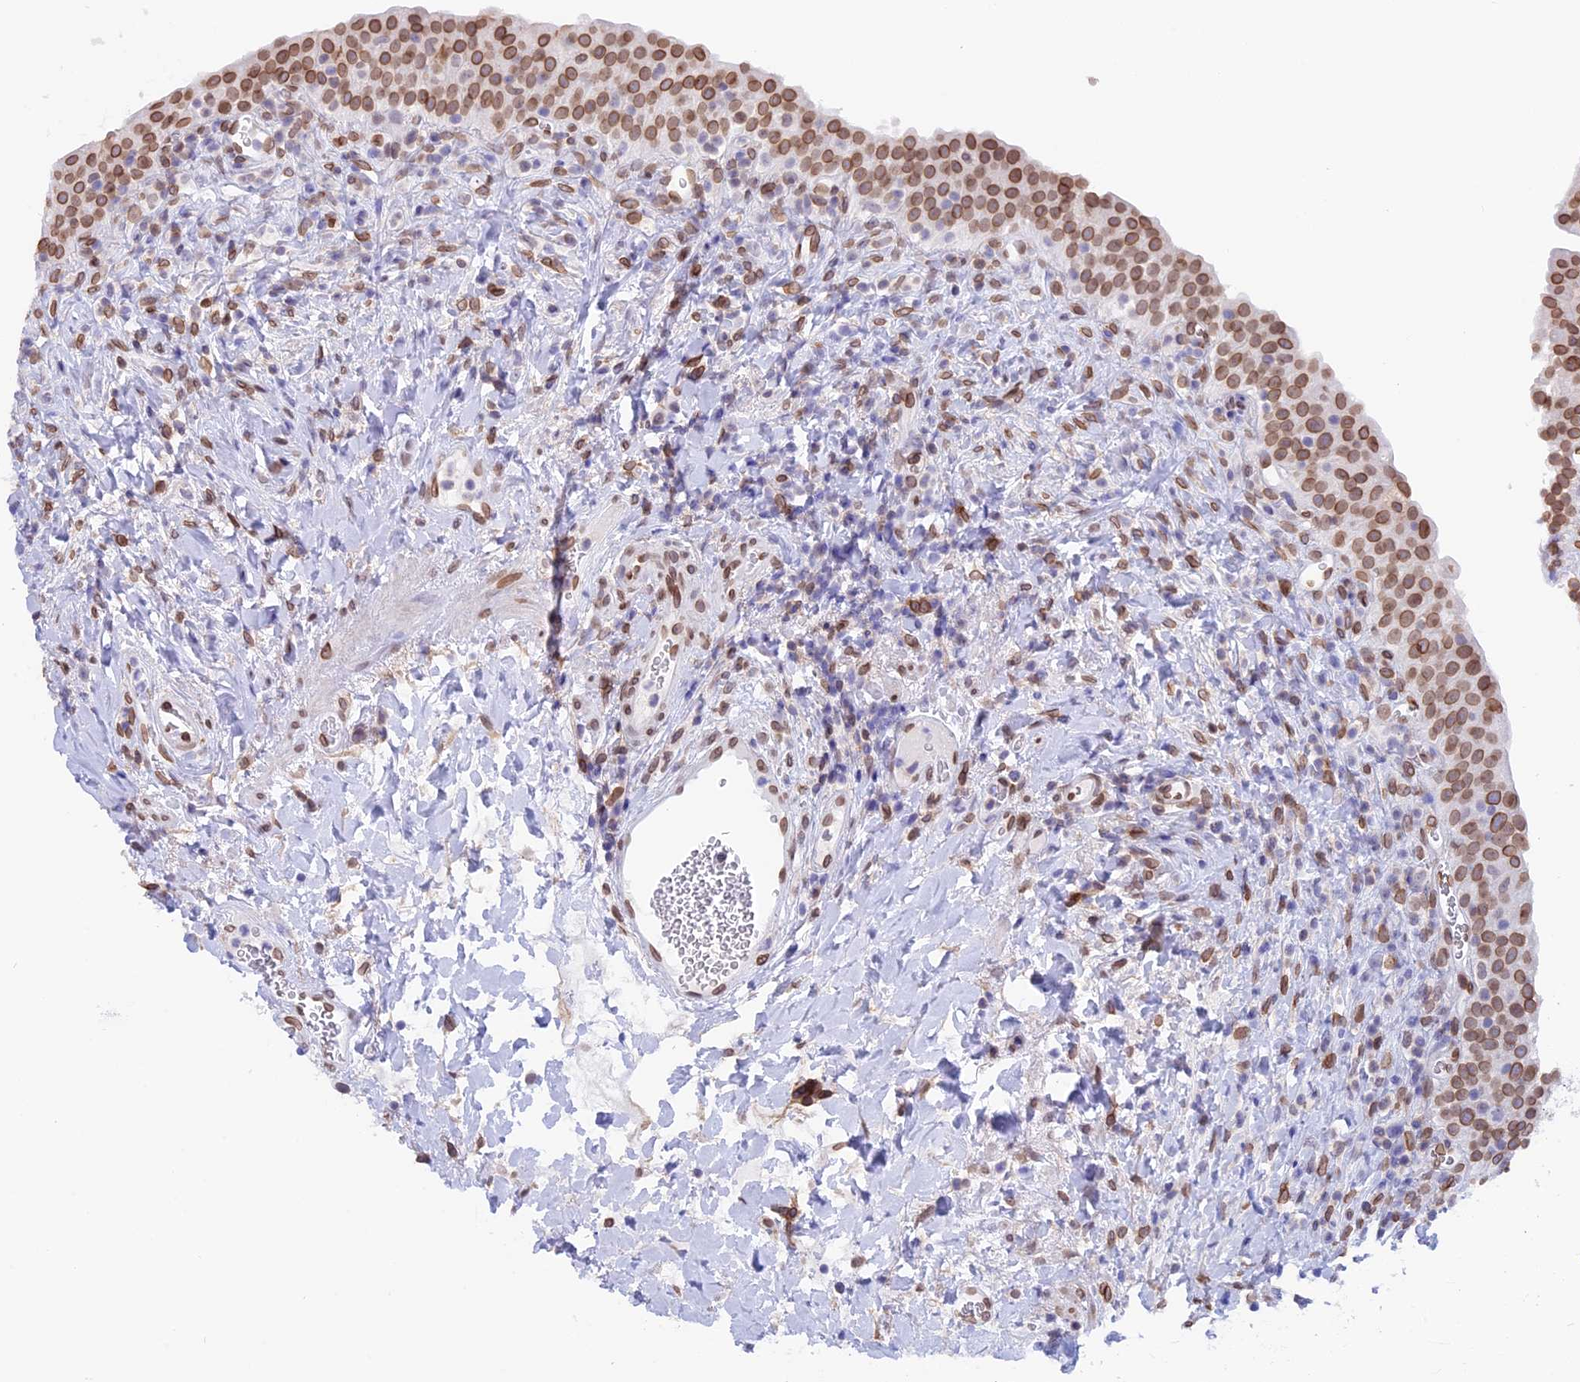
{"staining": {"intensity": "moderate", "quantity": ">75%", "location": "cytoplasmic/membranous,nuclear"}, "tissue": "urinary bladder", "cell_type": "Urothelial cells", "image_type": "normal", "snomed": [{"axis": "morphology", "description": "Normal tissue, NOS"}, {"axis": "morphology", "description": "Inflammation, NOS"}, {"axis": "topography", "description": "Urinary bladder"}], "caption": "IHC image of normal urinary bladder: urinary bladder stained using immunohistochemistry (IHC) reveals medium levels of moderate protein expression localized specifically in the cytoplasmic/membranous,nuclear of urothelial cells, appearing as a cytoplasmic/membranous,nuclear brown color.", "gene": "TMPRSS7", "patient": {"sex": "male", "age": 64}}